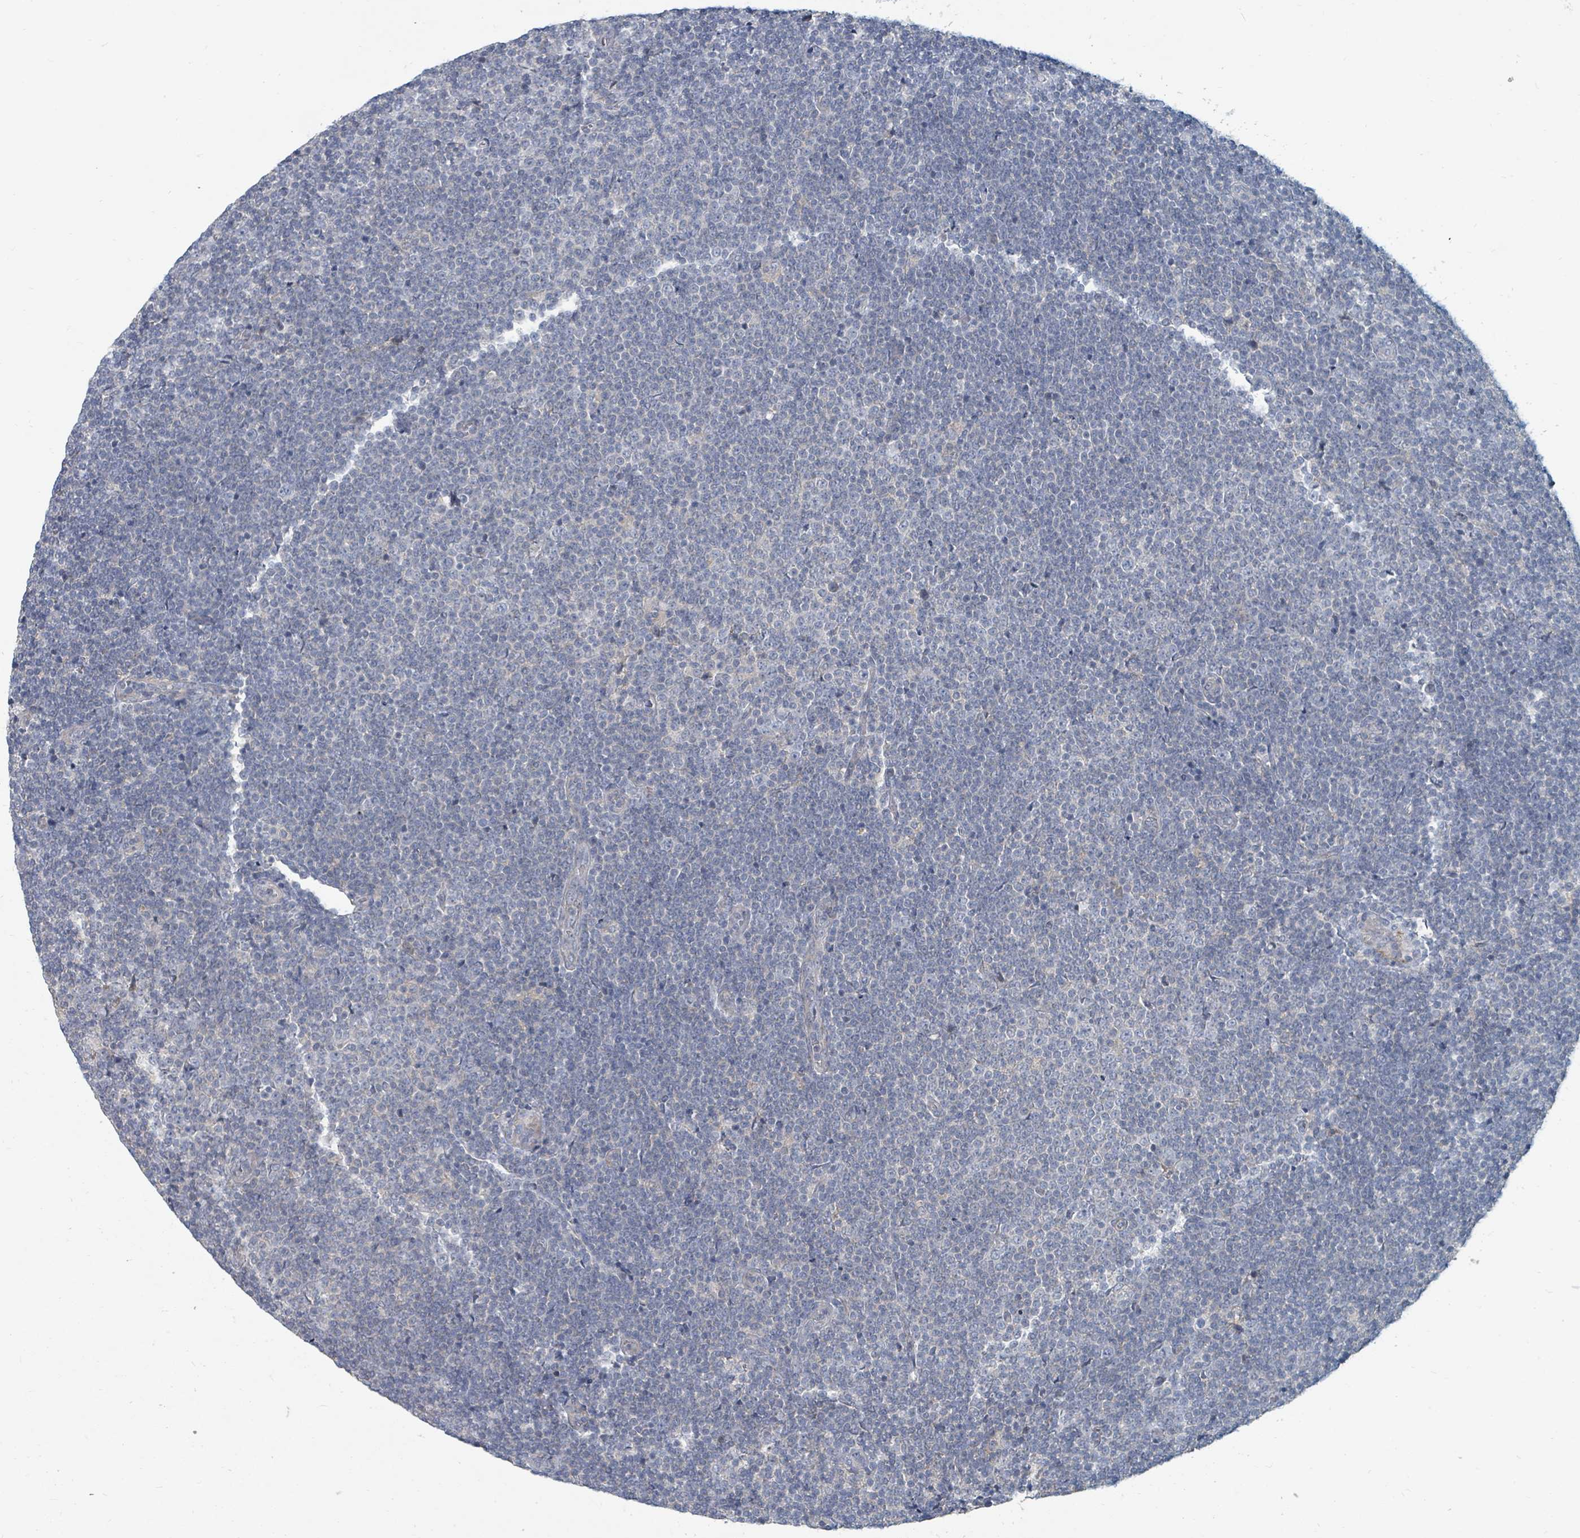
{"staining": {"intensity": "negative", "quantity": "none", "location": "none"}, "tissue": "lymphoma", "cell_type": "Tumor cells", "image_type": "cancer", "snomed": [{"axis": "morphology", "description": "Malignant lymphoma, non-Hodgkin's type, Low grade"}, {"axis": "topography", "description": "Lymph node"}], "caption": "Low-grade malignant lymphoma, non-Hodgkin's type was stained to show a protein in brown. There is no significant expression in tumor cells.", "gene": "ARGFX", "patient": {"sex": "male", "age": 48}}